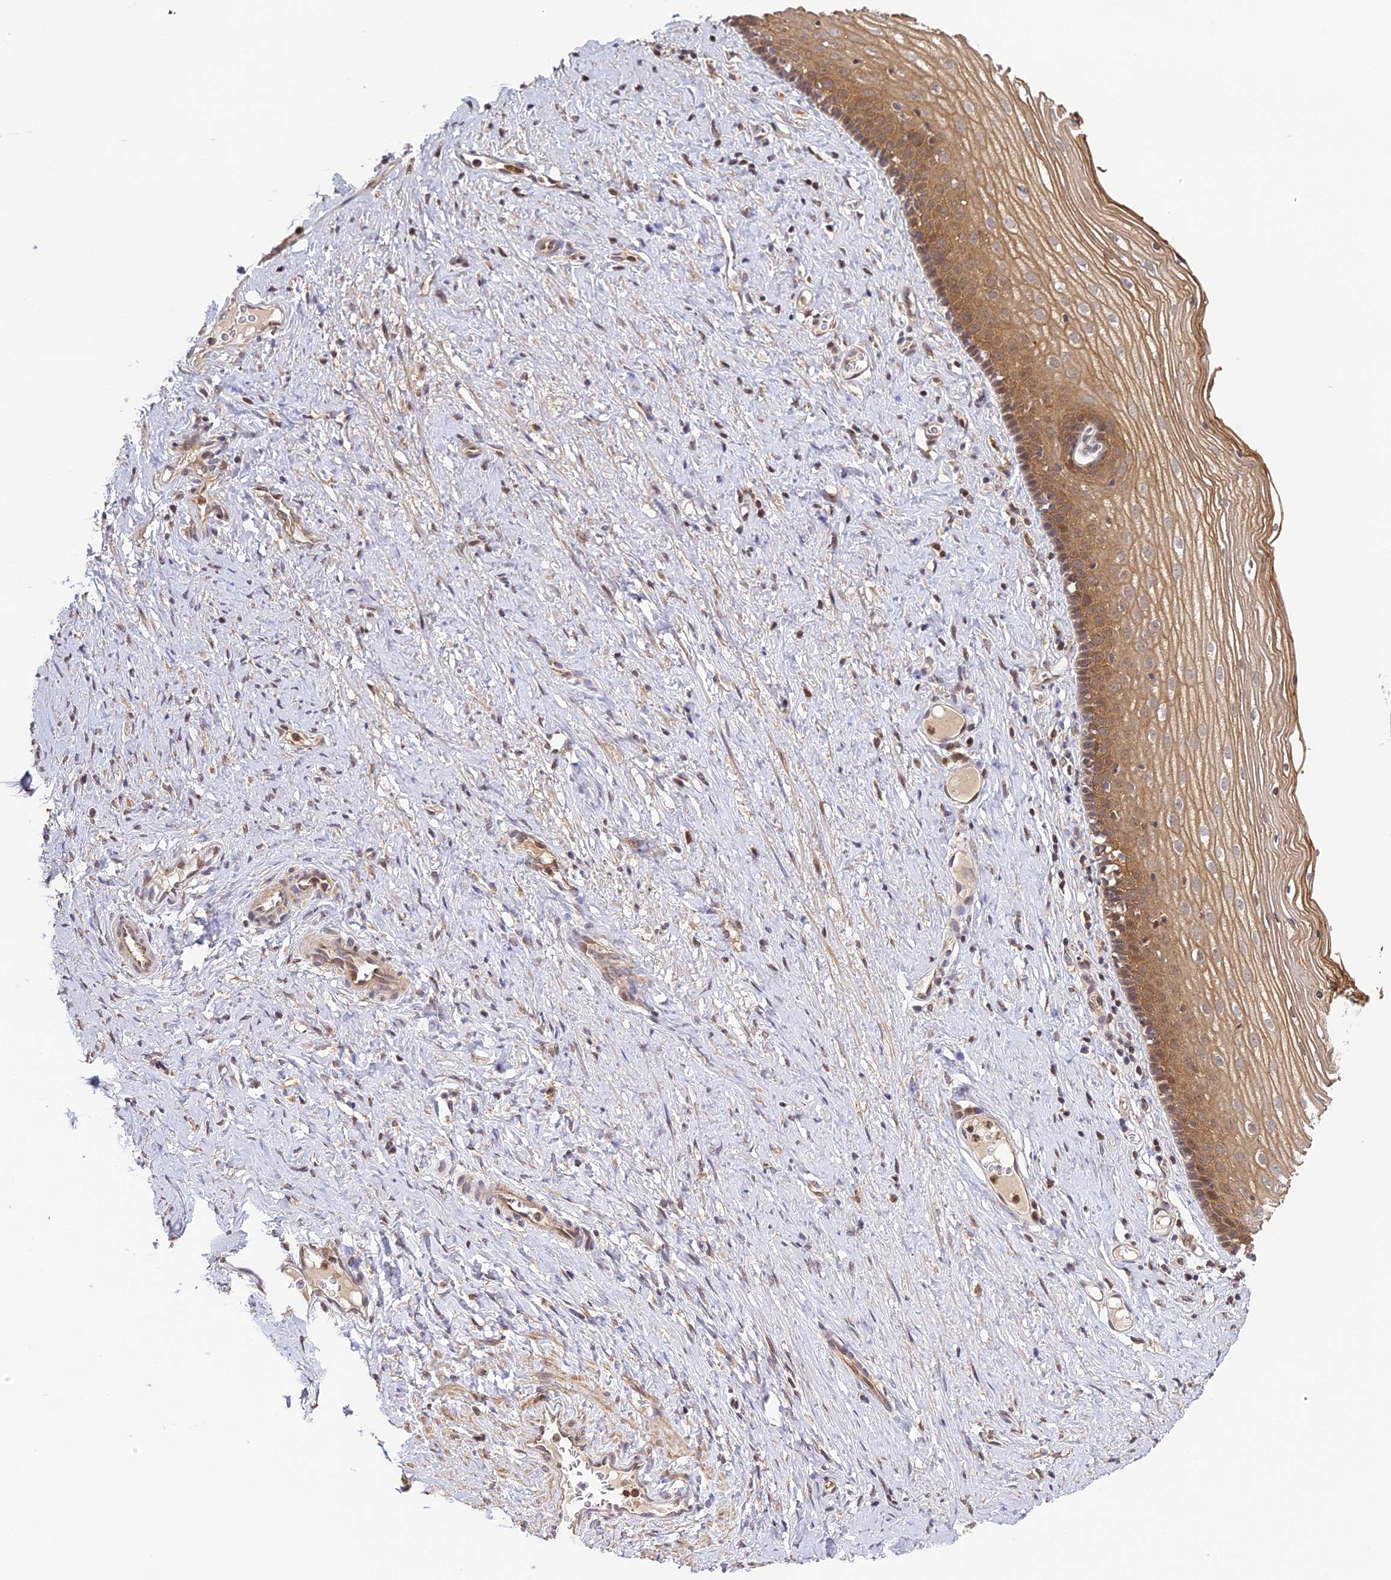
{"staining": {"intensity": "moderate", "quantity": ">75%", "location": "cytoplasmic/membranous,nuclear"}, "tissue": "cervix", "cell_type": "Glandular cells", "image_type": "normal", "snomed": [{"axis": "morphology", "description": "Normal tissue, NOS"}, {"axis": "topography", "description": "Cervix"}], "caption": "The histopathology image reveals staining of benign cervix, revealing moderate cytoplasmic/membranous,nuclear protein expression (brown color) within glandular cells. (IHC, brightfield microscopy, high magnification).", "gene": "ENSG00000268870", "patient": {"sex": "female", "age": 42}}